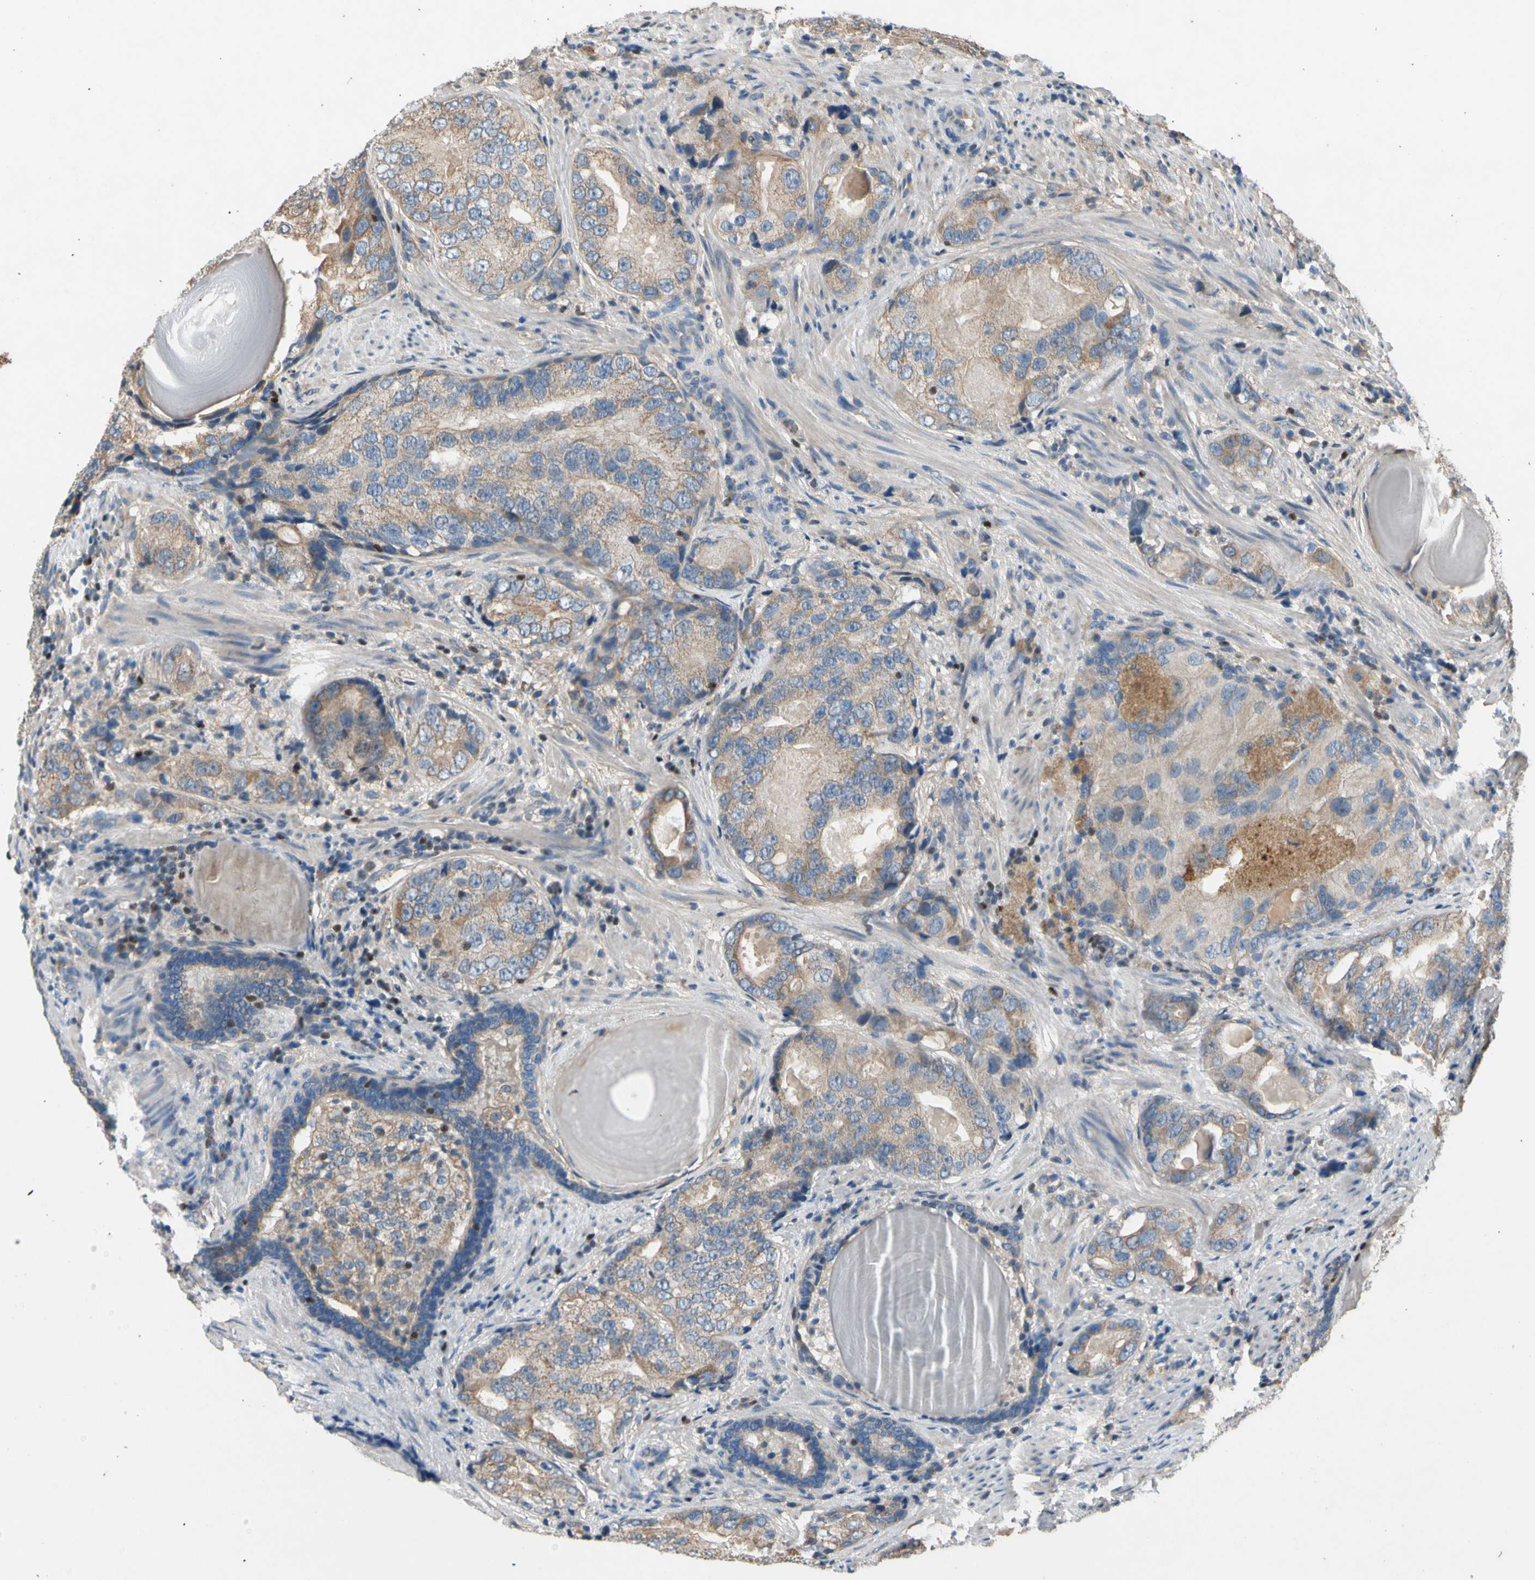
{"staining": {"intensity": "weak", "quantity": ">75%", "location": "cytoplasmic/membranous"}, "tissue": "prostate cancer", "cell_type": "Tumor cells", "image_type": "cancer", "snomed": [{"axis": "morphology", "description": "Adenocarcinoma, High grade"}, {"axis": "topography", "description": "Prostate"}], "caption": "The photomicrograph reveals staining of prostate cancer (high-grade adenocarcinoma), revealing weak cytoplasmic/membranous protein expression (brown color) within tumor cells.", "gene": "TBX21", "patient": {"sex": "male", "age": 66}}